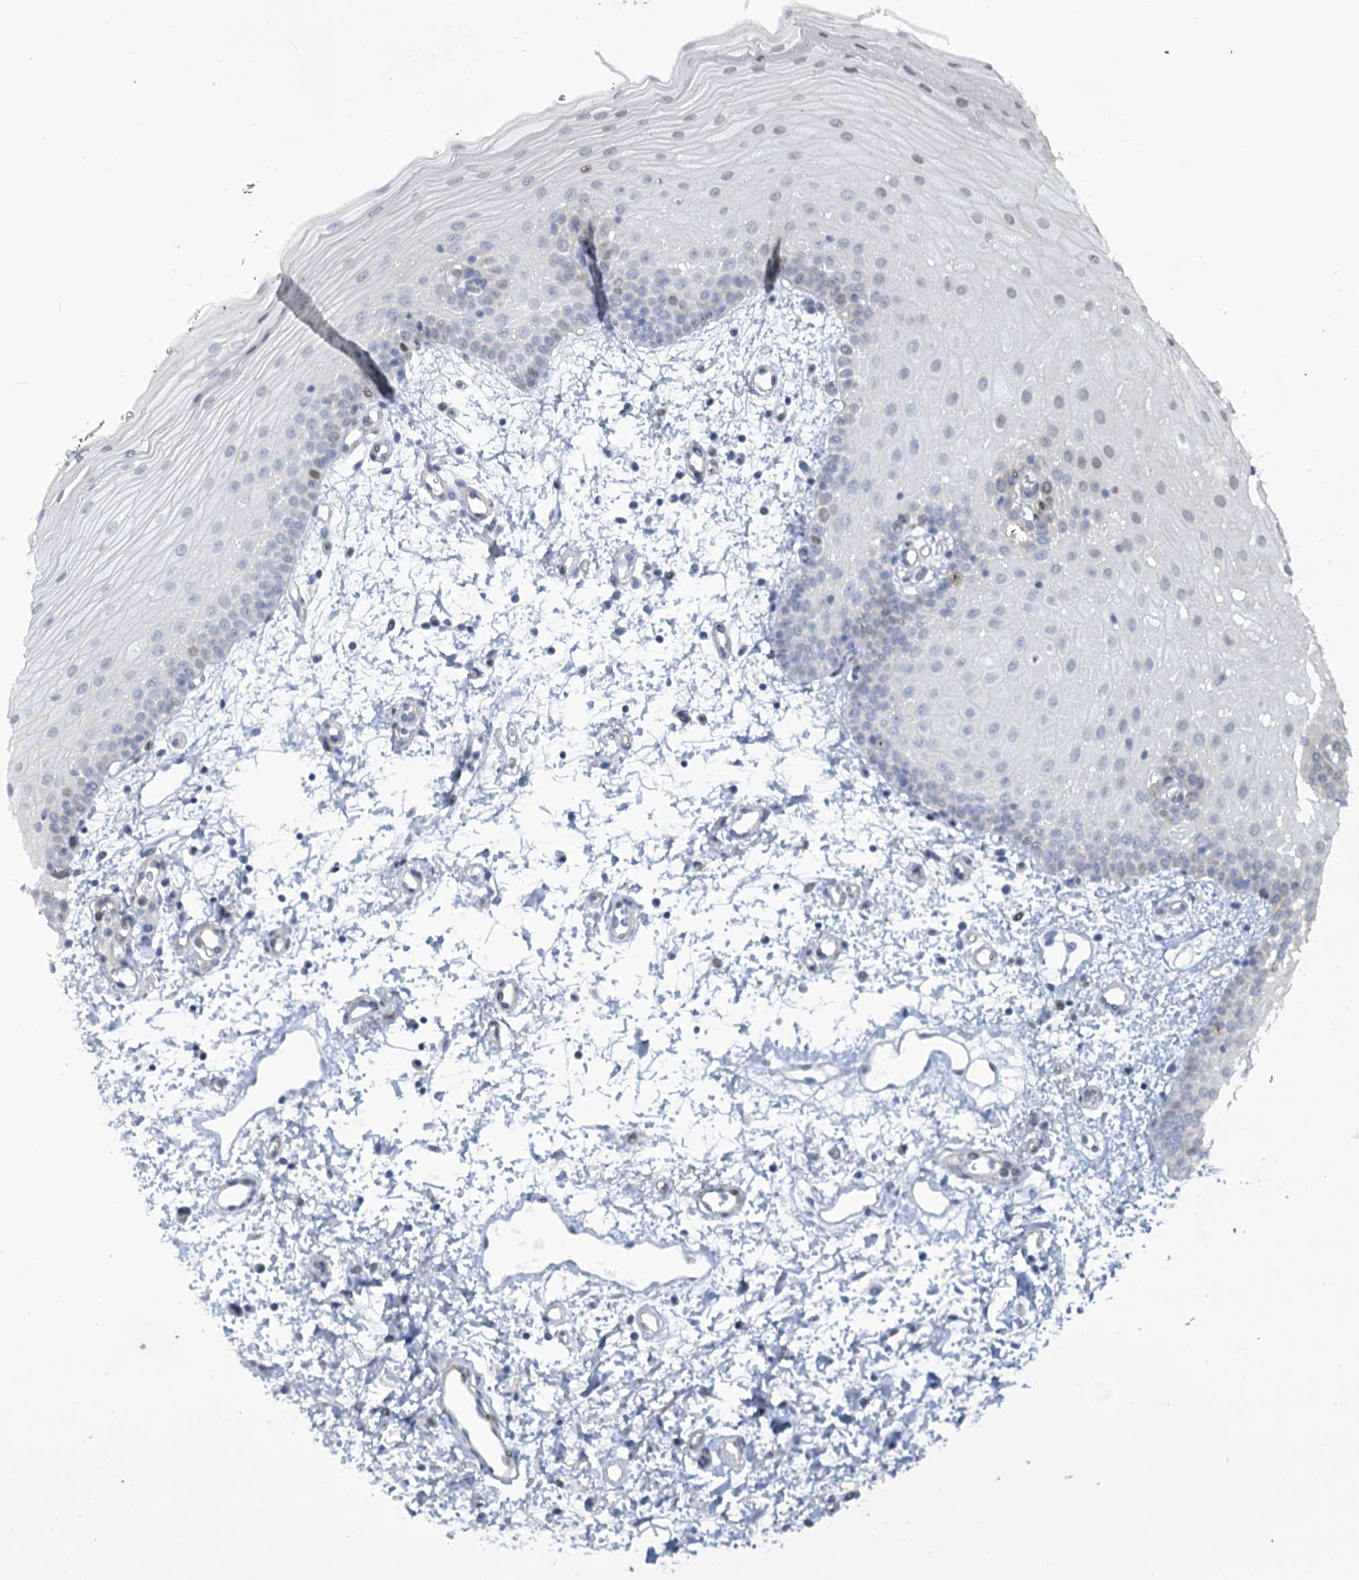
{"staining": {"intensity": "negative", "quantity": "none", "location": "none"}, "tissue": "oral mucosa", "cell_type": "Squamous epithelial cells", "image_type": "normal", "snomed": [{"axis": "morphology", "description": "Normal tissue, NOS"}, {"axis": "morphology", "description": "Squamous cell carcinoma, NOS"}, {"axis": "topography", "description": "Oral tissue"}, {"axis": "topography", "description": "Head-Neck"}], "caption": "Immunohistochemical staining of normal human oral mucosa reveals no significant staining in squamous epithelial cells.", "gene": "ABITRAM", "patient": {"sex": "male", "age": 68}}